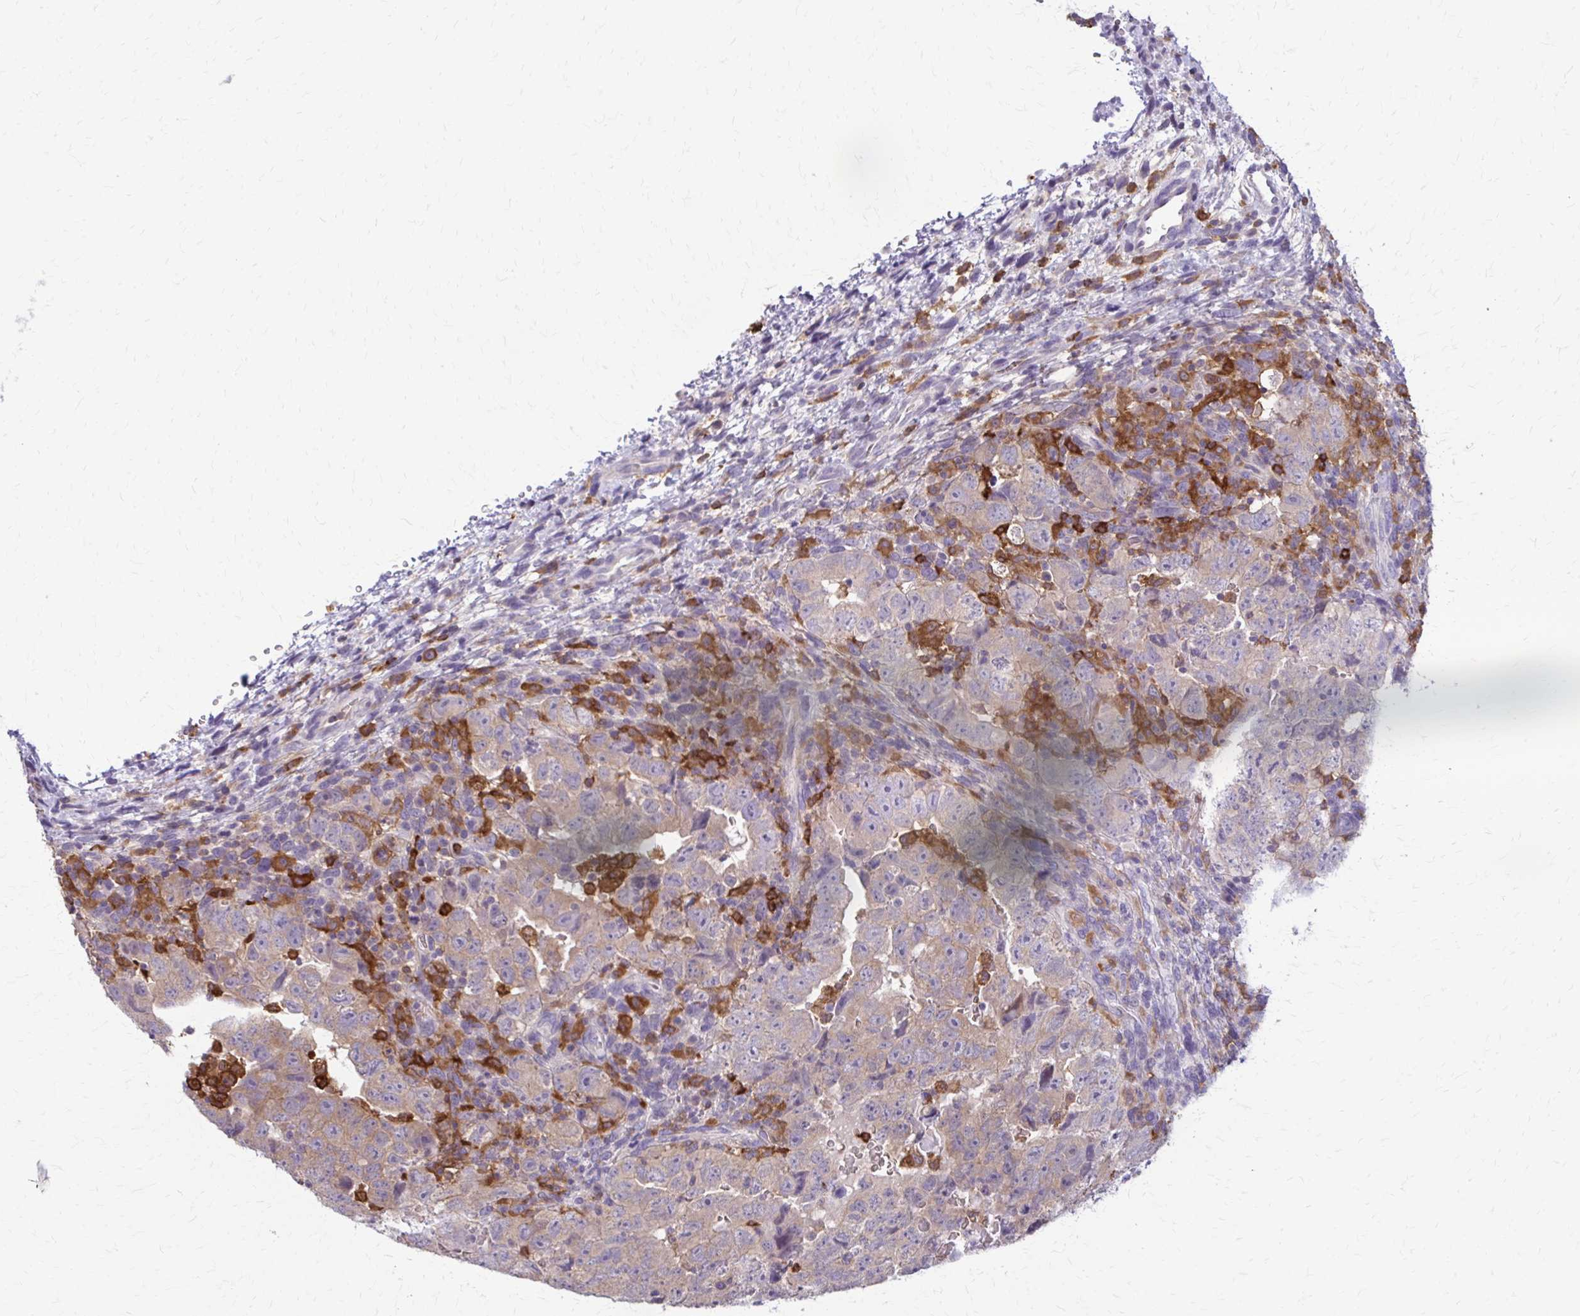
{"staining": {"intensity": "weak", "quantity": "25%-75%", "location": "cytoplasmic/membranous"}, "tissue": "testis cancer", "cell_type": "Tumor cells", "image_type": "cancer", "snomed": [{"axis": "morphology", "description": "Carcinoma, Embryonal, NOS"}, {"axis": "topography", "description": "Testis"}], "caption": "The image exhibits a brown stain indicating the presence of a protein in the cytoplasmic/membranous of tumor cells in testis embryonal carcinoma.", "gene": "PIK3AP1", "patient": {"sex": "male", "age": 24}}